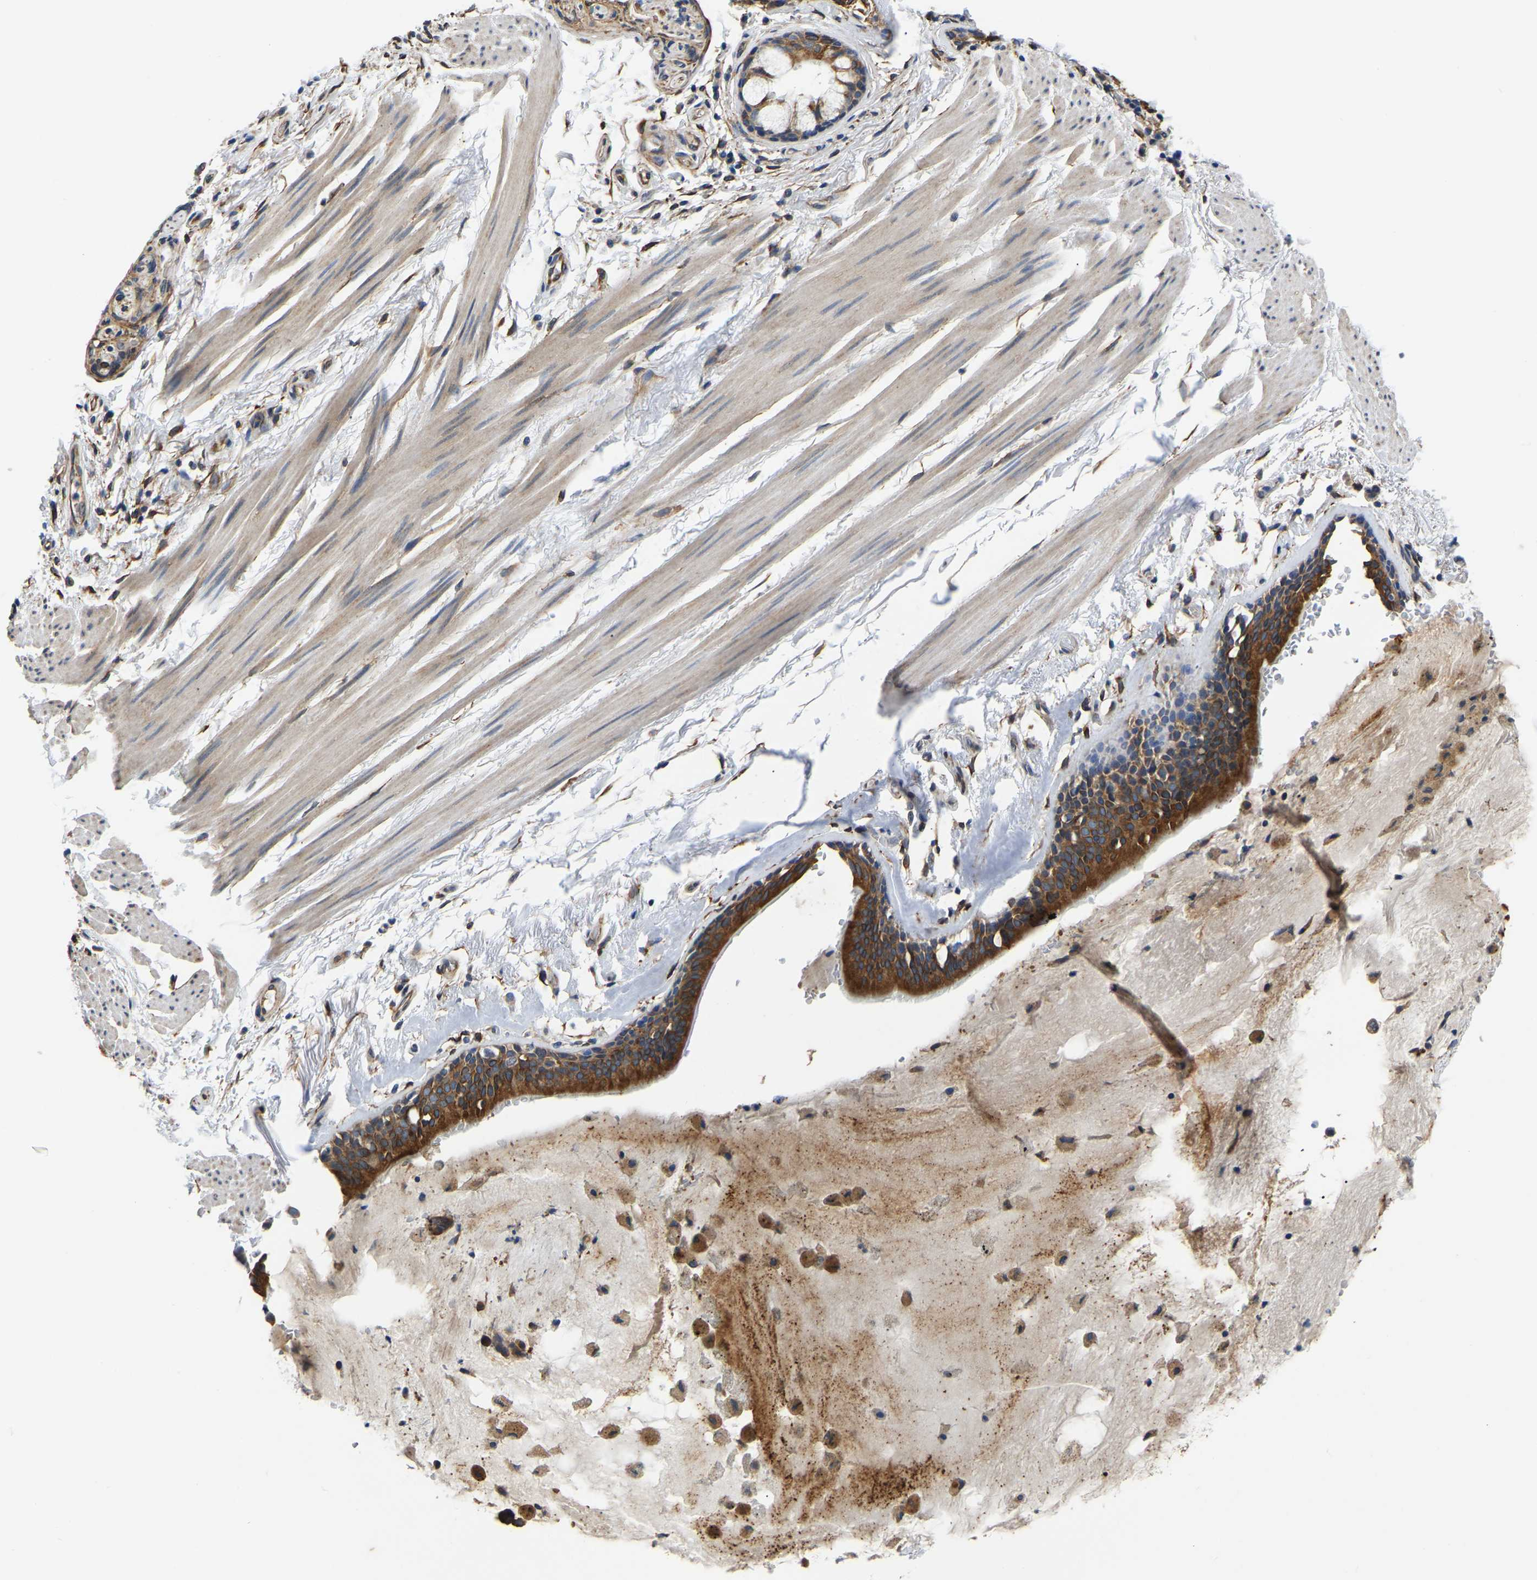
{"staining": {"intensity": "strong", "quantity": ">75%", "location": "cytoplasmic/membranous"}, "tissue": "bronchus", "cell_type": "Respiratory epithelial cells", "image_type": "normal", "snomed": [{"axis": "morphology", "description": "Normal tissue, NOS"}, {"axis": "topography", "description": "Cartilage tissue"}], "caption": "Immunohistochemical staining of unremarkable bronchus demonstrates >75% levels of strong cytoplasmic/membranous protein positivity in about >75% of respiratory epithelial cells.", "gene": "ARL6IP5", "patient": {"sex": "female", "age": 63}}